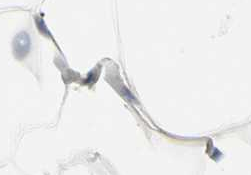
{"staining": {"intensity": "weak", "quantity": "25%-75%", "location": "cytoplasmic/membranous"}, "tissue": "adipose tissue", "cell_type": "Adipocytes", "image_type": "normal", "snomed": [{"axis": "morphology", "description": "Normal tissue, NOS"}, {"axis": "topography", "description": "Breast"}, {"axis": "topography", "description": "Adipose tissue"}], "caption": "Adipocytes display weak cytoplasmic/membranous staining in about 25%-75% of cells in unremarkable adipose tissue. (DAB (3,3'-diaminobenzidine) IHC with brightfield microscopy, high magnification).", "gene": "NFKB2", "patient": {"sex": "female", "age": 25}}